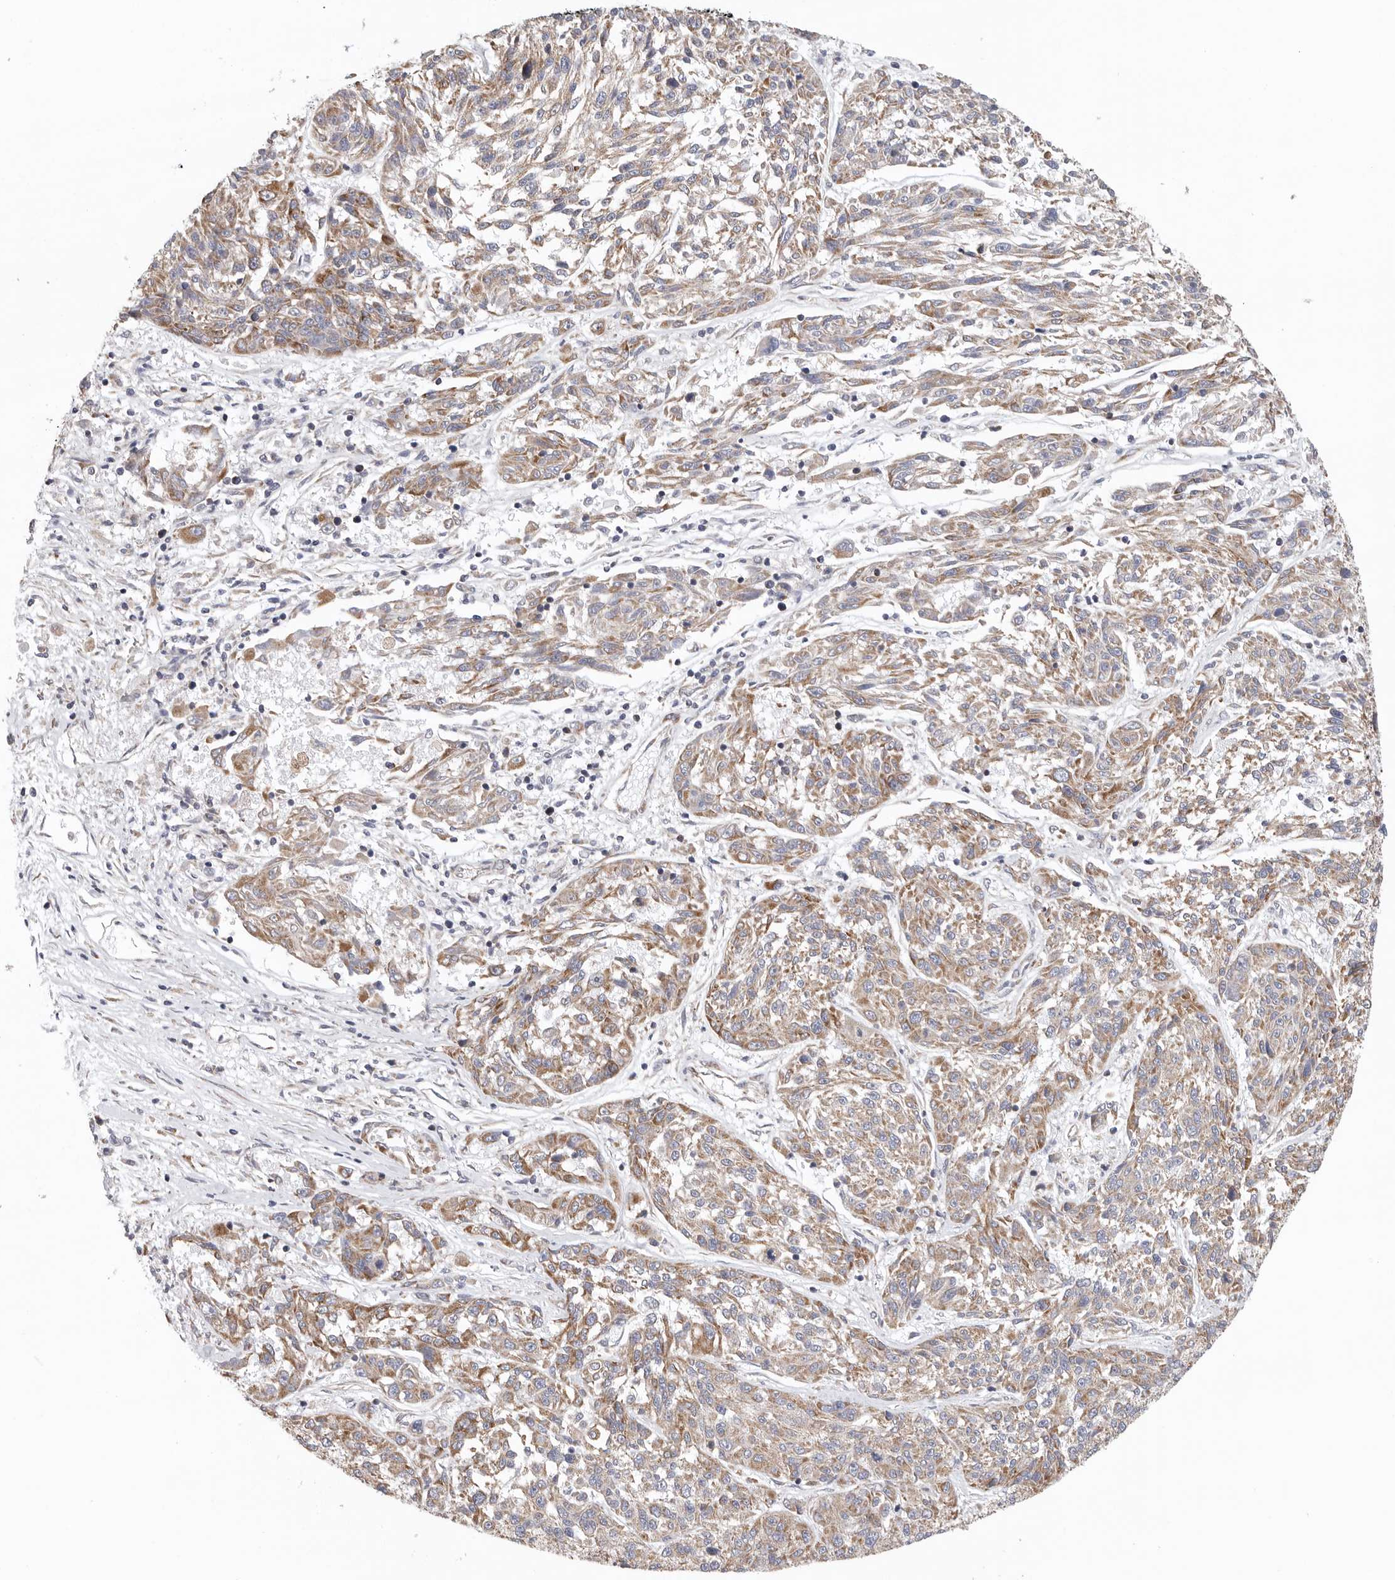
{"staining": {"intensity": "weak", "quantity": ">75%", "location": "cytoplasmic/membranous"}, "tissue": "melanoma", "cell_type": "Tumor cells", "image_type": "cancer", "snomed": [{"axis": "morphology", "description": "Malignant melanoma, NOS"}, {"axis": "topography", "description": "Skin"}], "caption": "Protein expression analysis of human melanoma reveals weak cytoplasmic/membranous staining in approximately >75% of tumor cells. (IHC, brightfield microscopy, high magnification).", "gene": "FKBP8", "patient": {"sex": "male", "age": 53}}